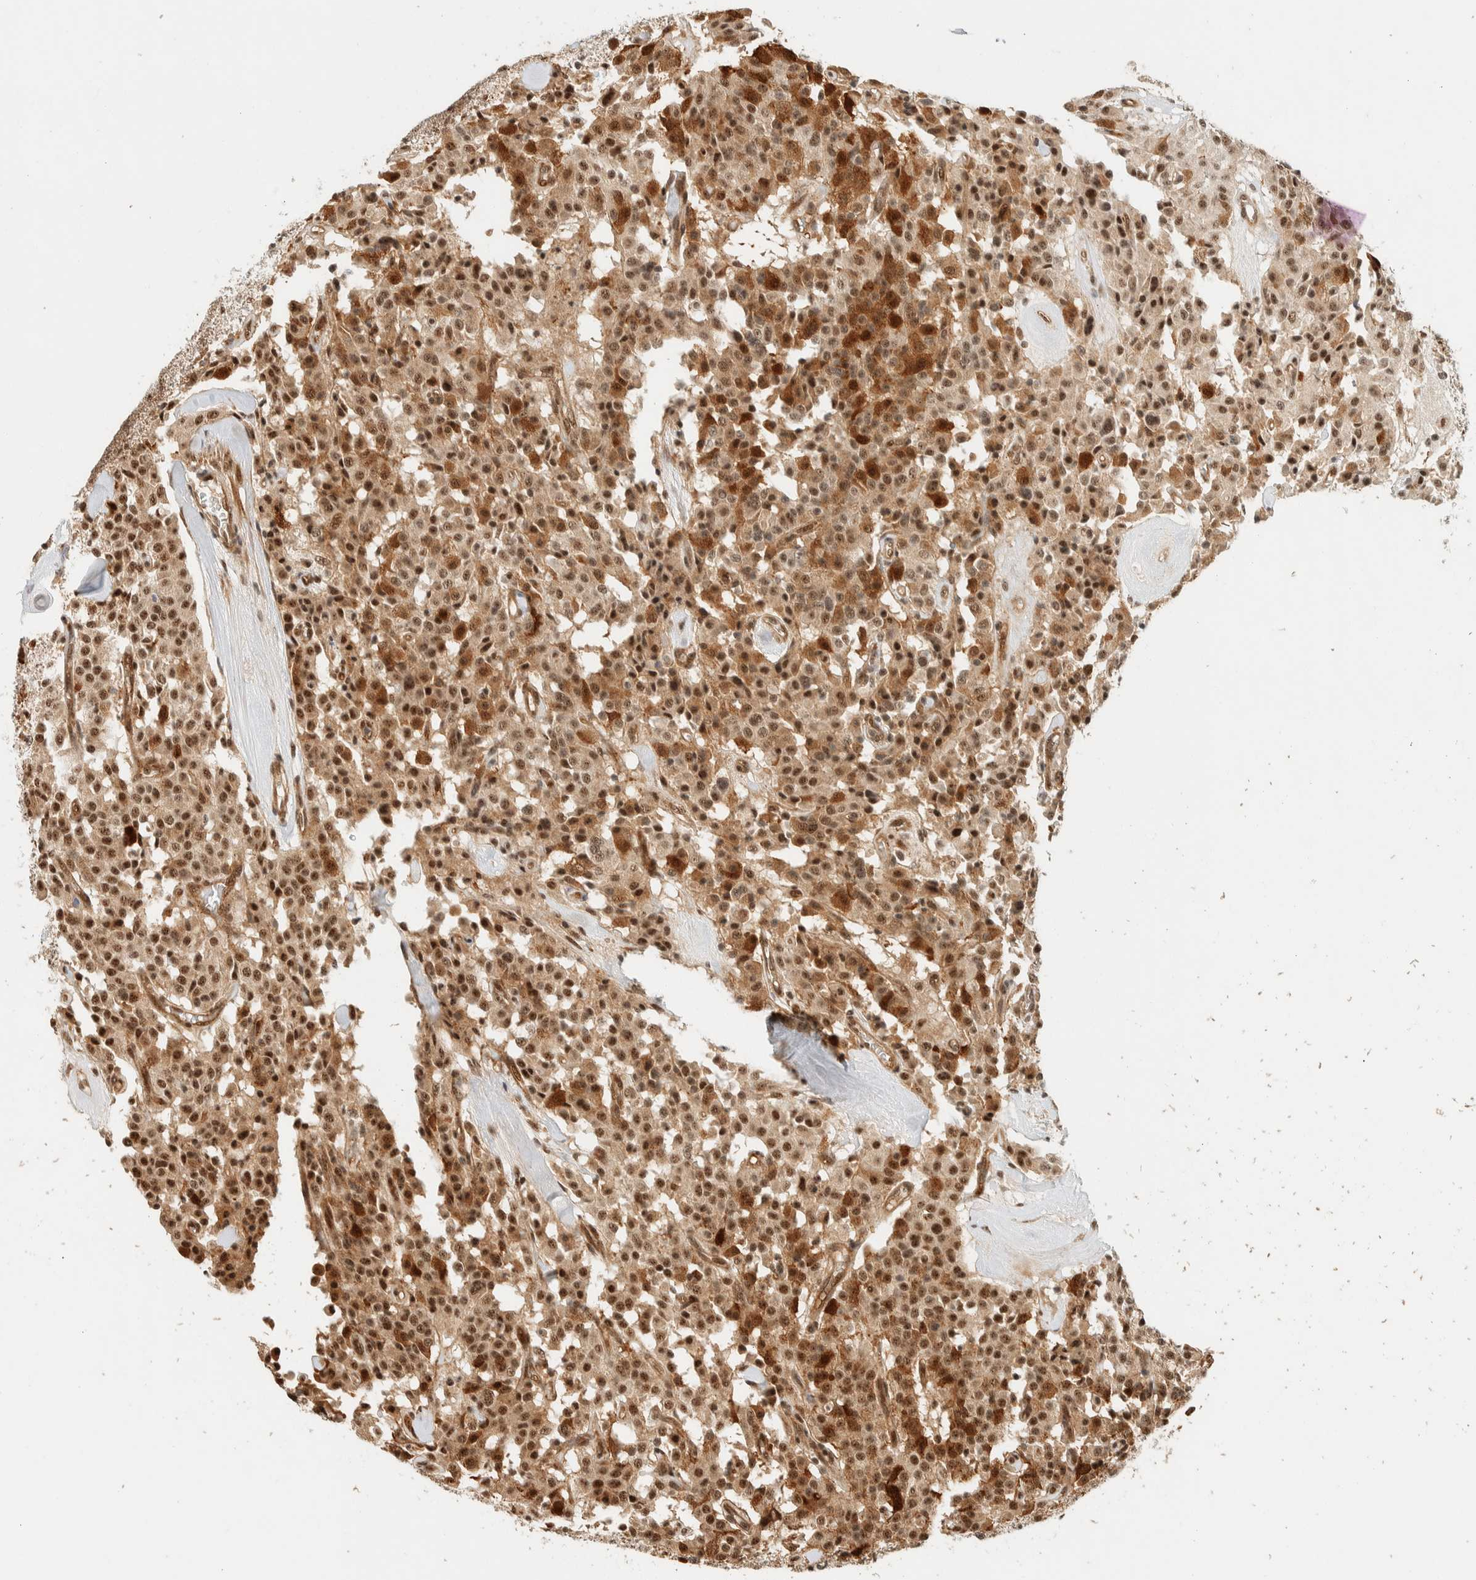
{"staining": {"intensity": "moderate", "quantity": ">75%", "location": "cytoplasmic/membranous,nuclear"}, "tissue": "carcinoid", "cell_type": "Tumor cells", "image_type": "cancer", "snomed": [{"axis": "morphology", "description": "Carcinoid, malignant, NOS"}, {"axis": "topography", "description": "Lung"}], "caption": "Protein staining of carcinoid tissue demonstrates moderate cytoplasmic/membranous and nuclear staining in about >75% of tumor cells.", "gene": "SIK1", "patient": {"sex": "male", "age": 30}}